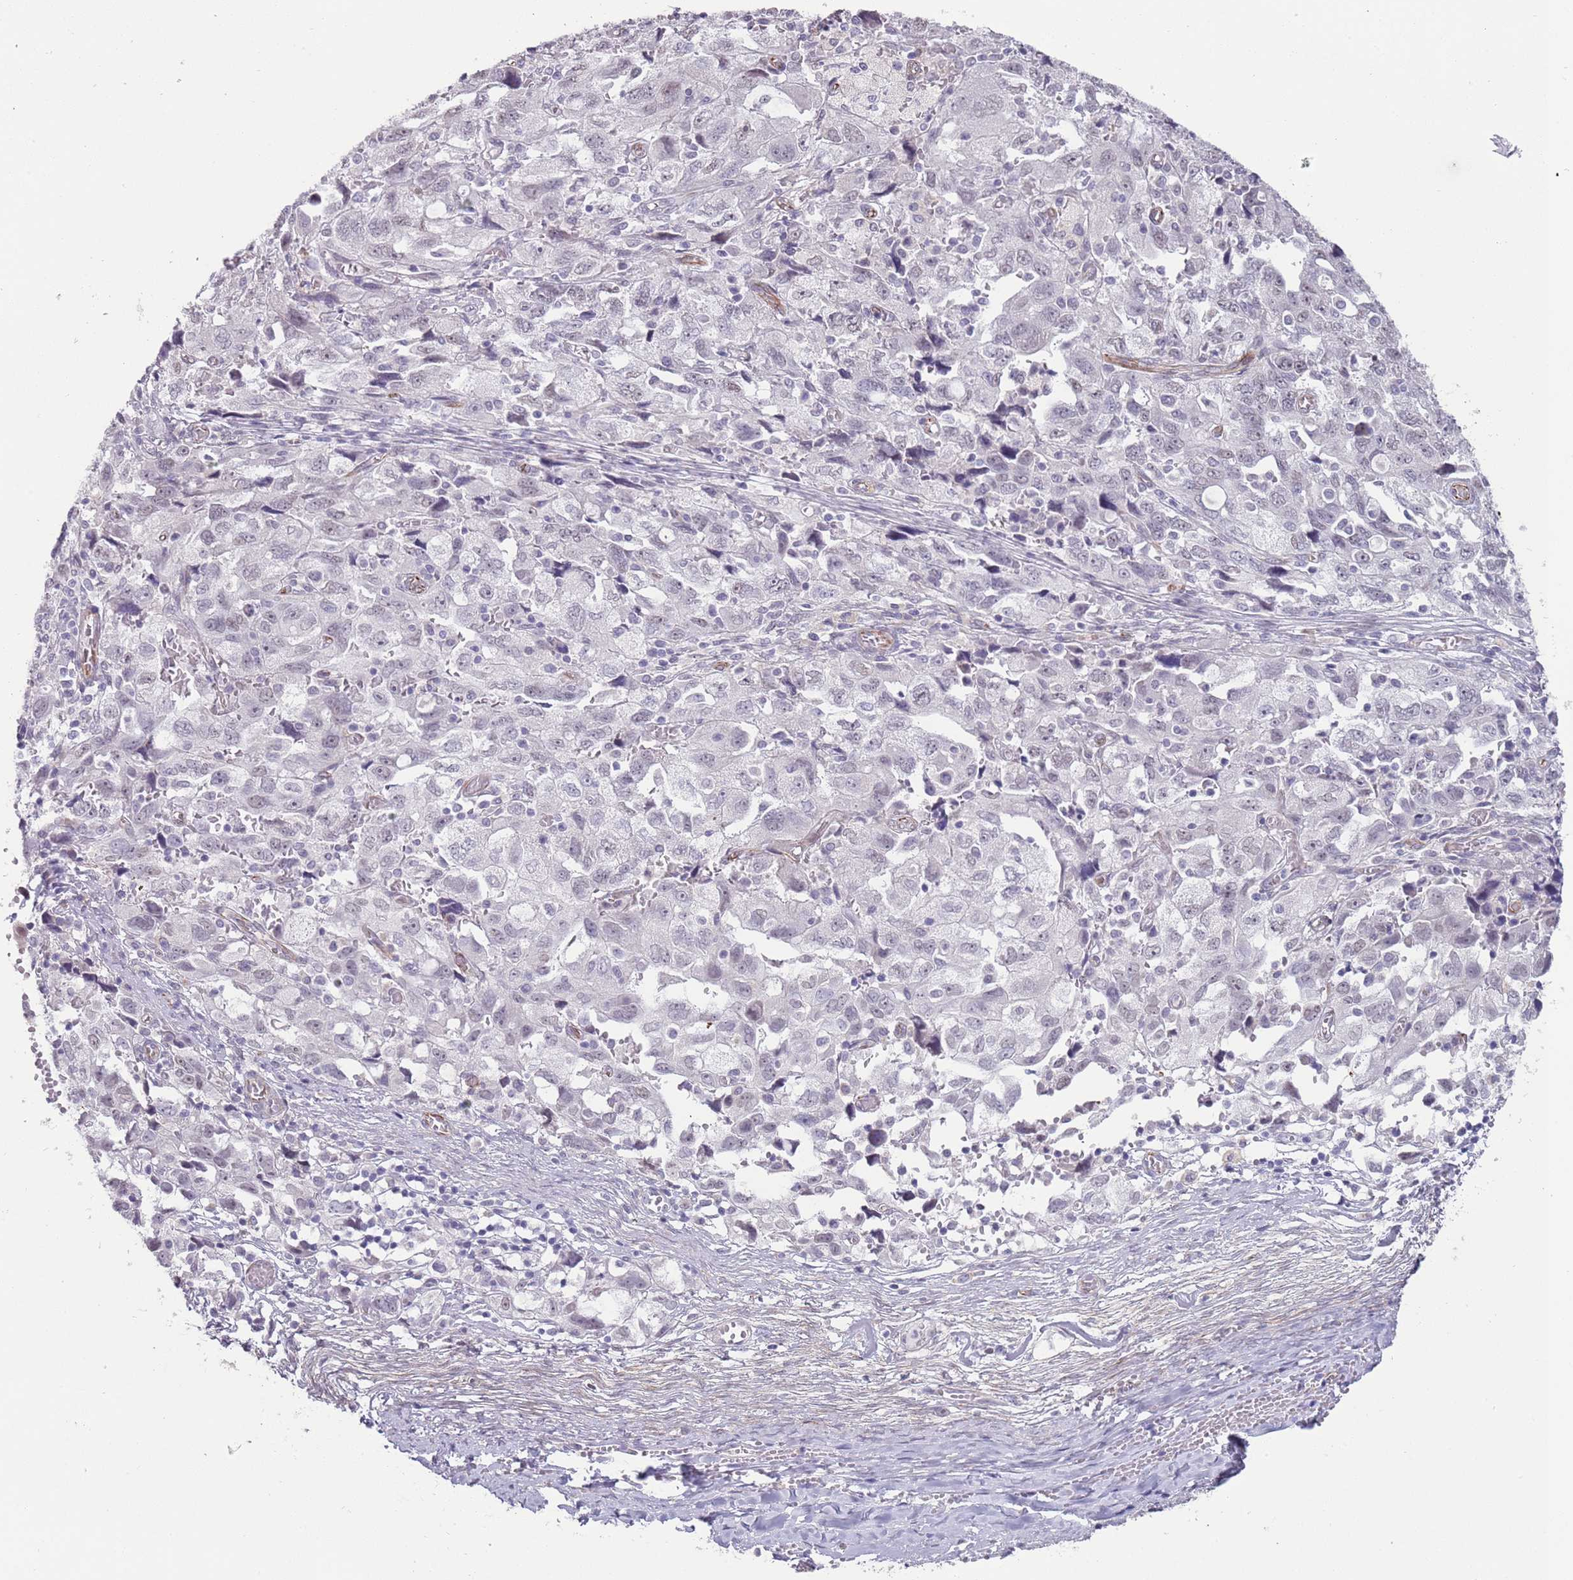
{"staining": {"intensity": "negative", "quantity": "none", "location": "none"}, "tissue": "ovarian cancer", "cell_type": "Tumor cells", "image_type": "cancer", "snomed": [{"axis": "morphology", "description": "Carcinoma, NOS"}, {"axis": "morphology", "description": "Cystadenocarcinoma, serous, NOS"}, {"axis": "topography", "description": "Ovary"}], "caption": "IHC image of neoplastic tissue: carcinoma (ovarian) stained with DAB (3,3'-diaminobenzidine) demonstrates no significant protein staining in tumor cells. (DAB (3,3'-diaminobenzidine) immunohistochemistry (IHC), high magnification).", "gene": "NBPF3", "patient": {"sex": "female", "age": 69}}